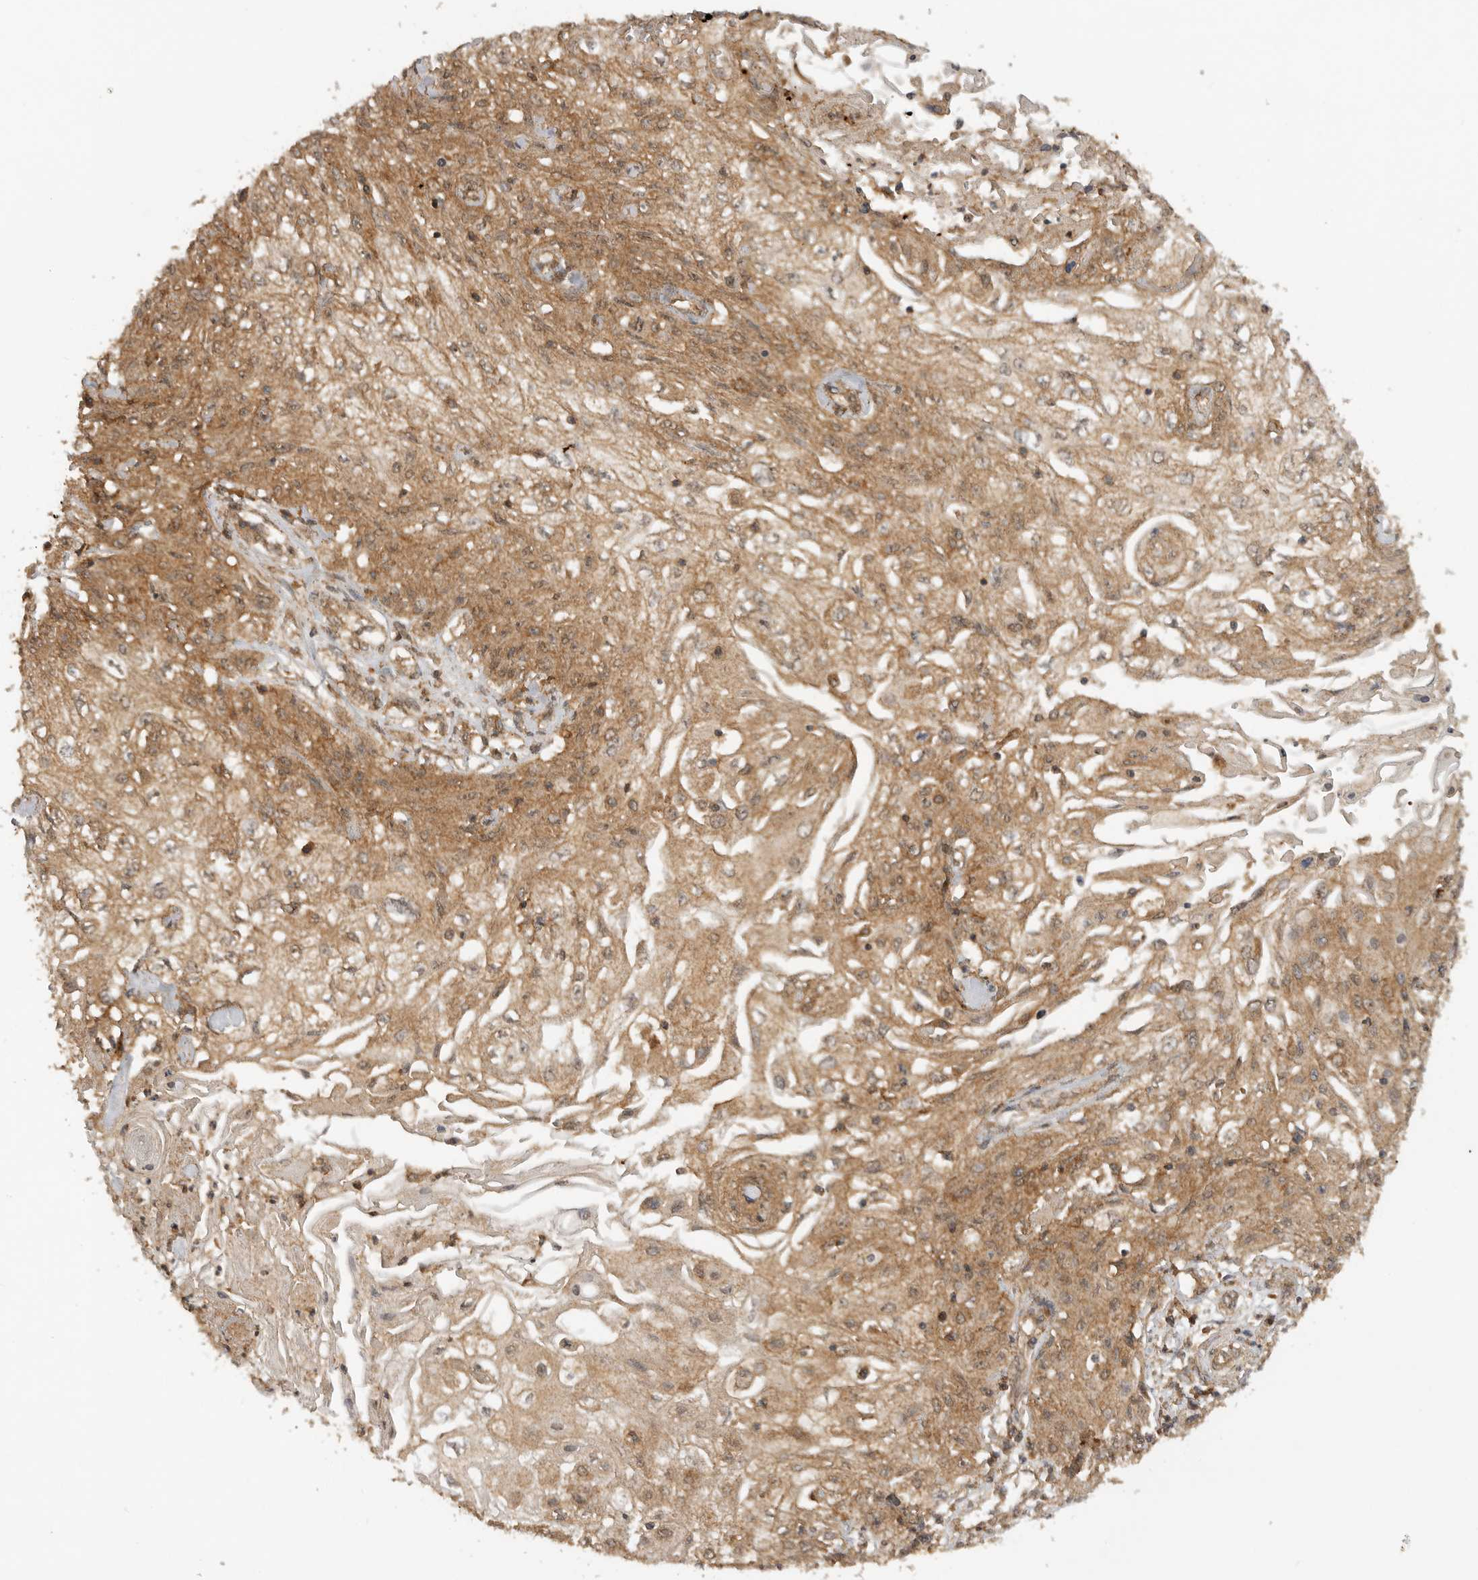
{"staining": {"intensity": "moderate", "quantity": ">75%", "location": "cytoplasmic/membranous"}, "tissue": "skin cancer", "cell_type": "Tumor cells", "image_type": "cancer", "snomed": [{"axis": "morphology", "description": "Squamous cell carcinoma, NOS"}, {"axis": "morphology", "description": "Squamous cell carcinoma, metastatic, NOS"}, {"axis": "topography", "description": "Skin"}, {"axis": "topography", "description": "Lymph node"}], "caption": "Protein analysis of squamous cell carcinoma (skin) tissue displays moderate cytoplasmic/membranous expression in approximately >75% of tumor cells.", "gene": "ICOSLG", "patient": {"sex": "male", "age": 75}}